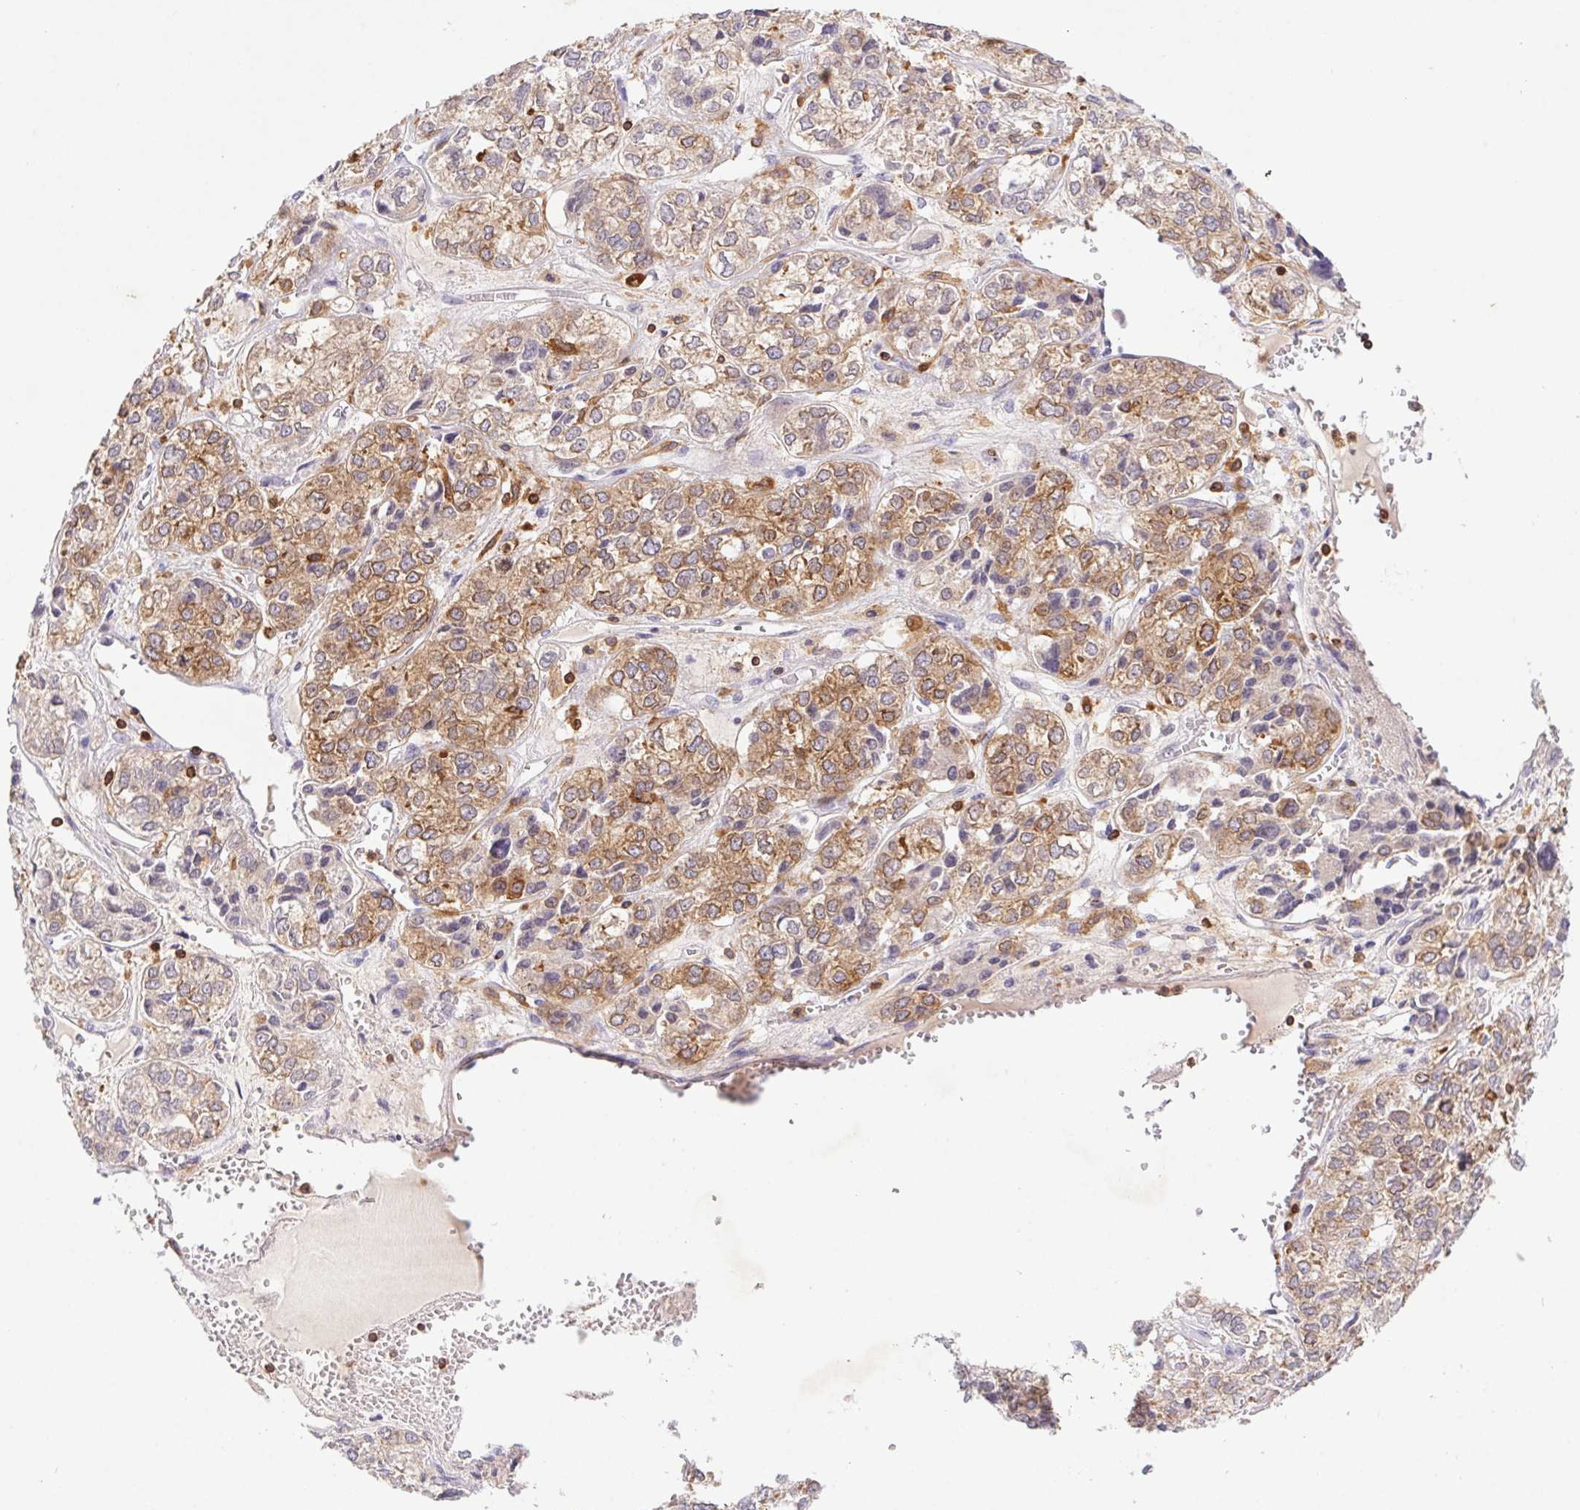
{"staining": {"intensity": "moderate", "quantity": ">75%", "location": "cytoplasmic/membranous"}, "tissue": "ovarian cancer", "cell_type": "Tumor cells", "image_type": "cancer", "snomed": [{"axis": "morphology", "description": "Carcinoma, endometroid"}, {"axis": "topography", "description": "Ovary"}], "caption": "This is an image of IHC staining of ovarian cancer (endometroid carcinoma), which shows moderate expression in the cytoplasmic/membranous of tumor cells.", "gene": "APBB1IP", "patient": {"sex": "female", "age": 64}}